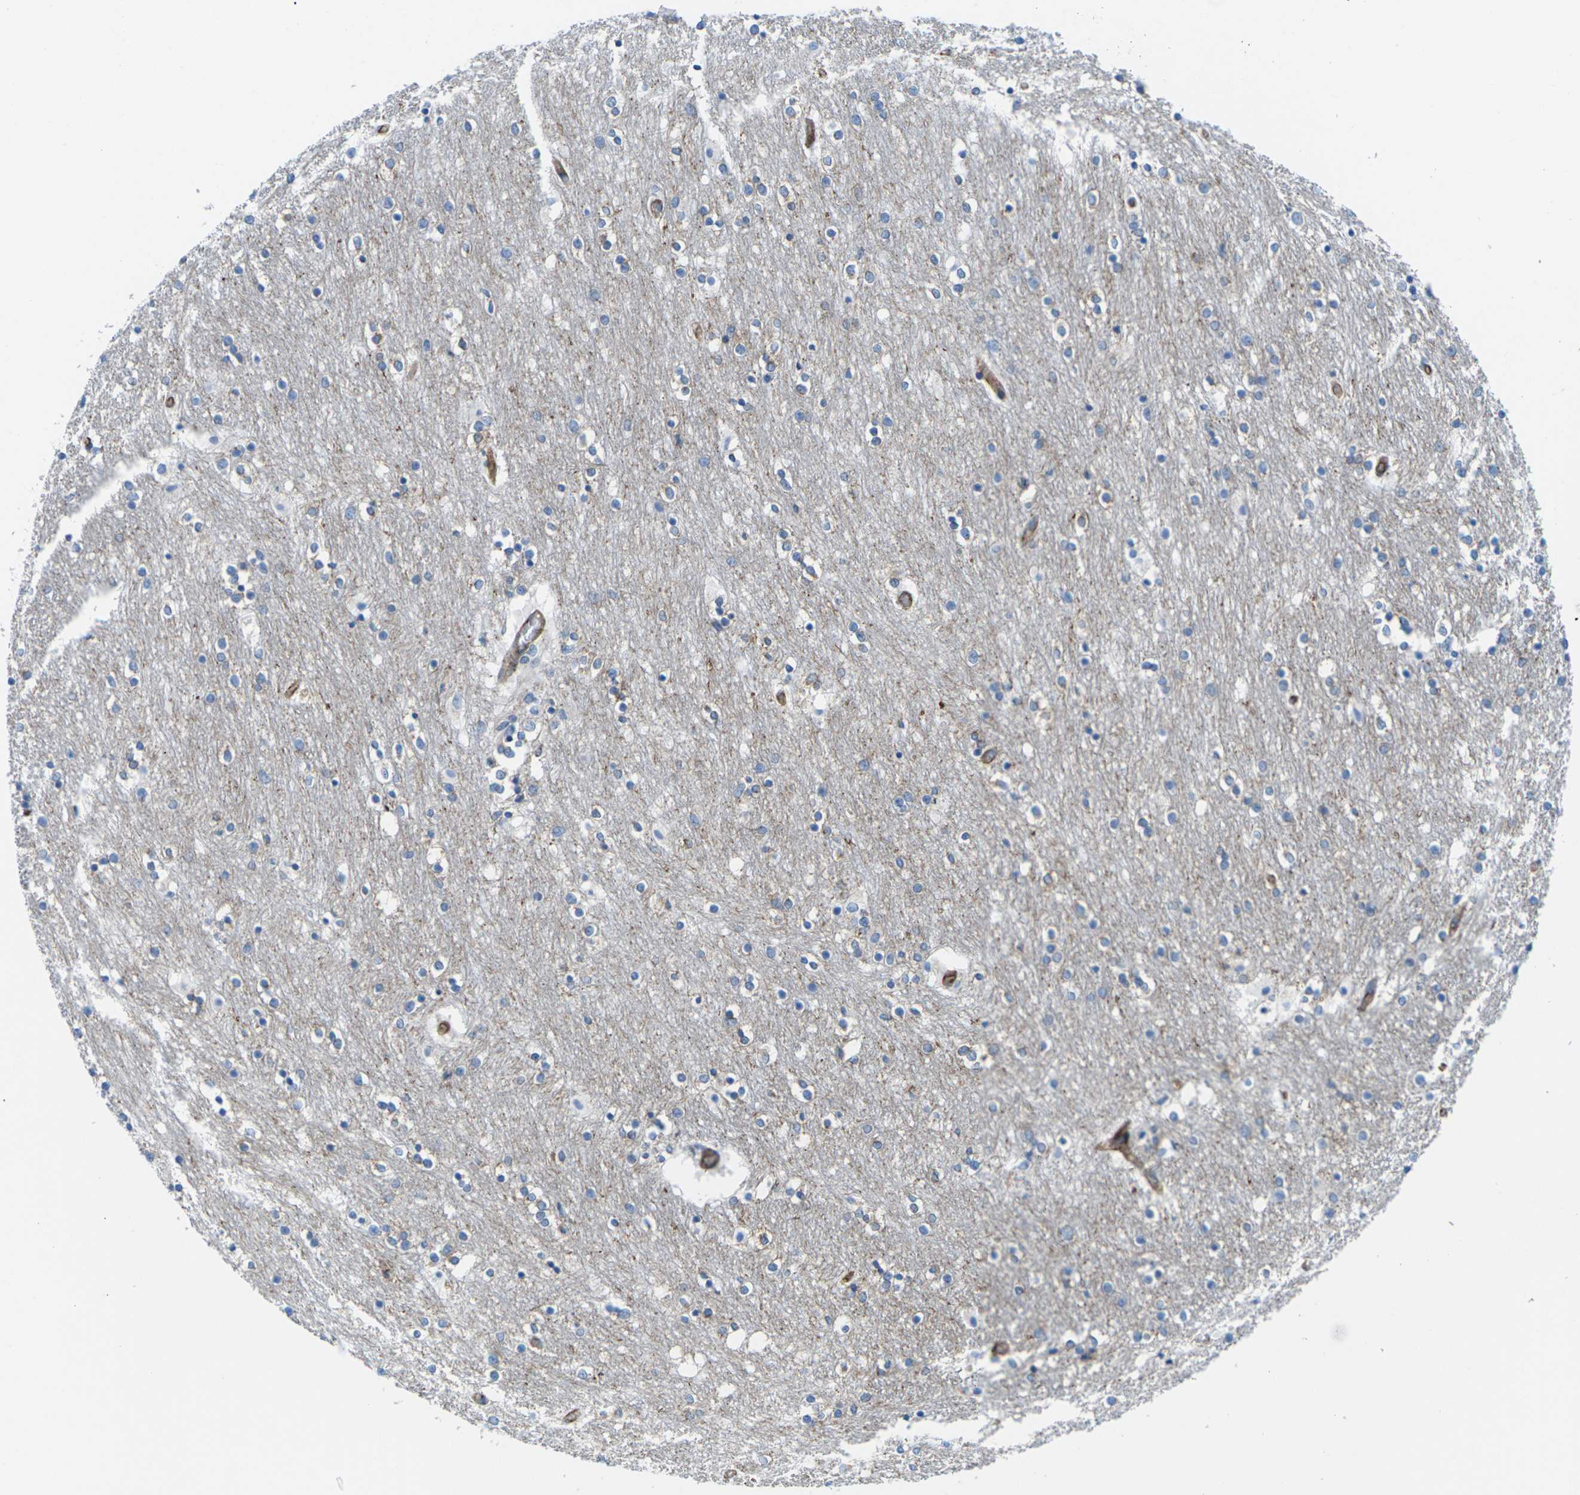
{"staining": {"intensity": "moderate", "quantity": "<25%", "location": "cytoplasmic/membranous"}, "tissue": "caudate", "cell_type": "Glial cells", "image_type": "normal", "snomed": [{"axis": "morphology", "description": "Normal tissue, NOS"}, {"axis": "topography", "description": "Lateral ventricle wall"}], "caption": "Unremarkable caudate reveals moderate cytoplasmic/membranous staining in approximately <25% of glial cells.", "gene": "SYNGR2", "patient": {"sex": "female", "age": 54}}